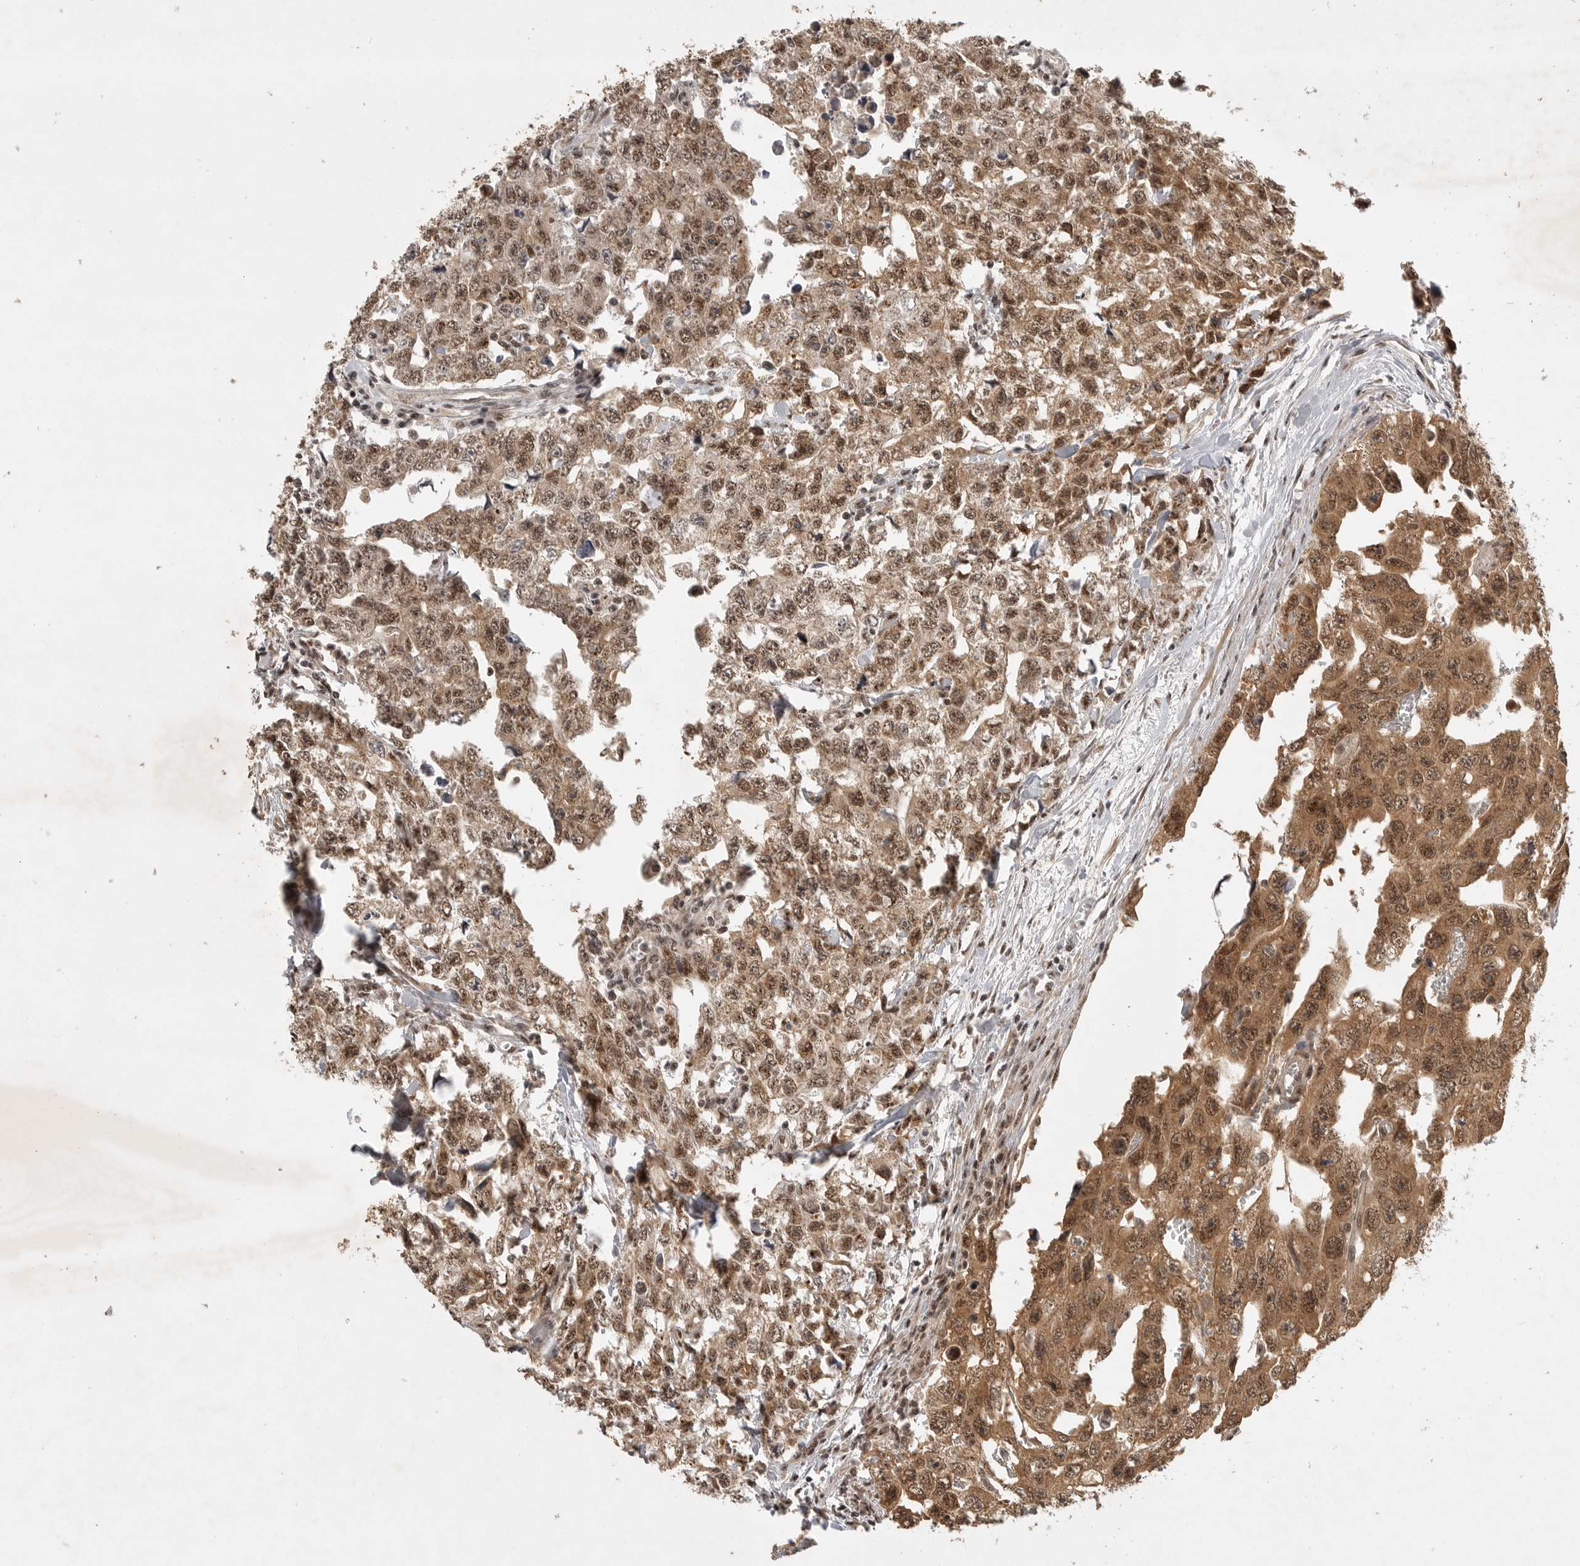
{"staining": {"intensity": "moderate", "quantity": ">75%", "location": "cytoplasmic/membranous,nuclear"}, "tissue": "testis cancer", "cell_type": "Tumor cells", "image_type": "cancer", "snomed": [{"axis": "morphology", "description": "Carcinoma, Embryonal, NOS"}, {"axis": "topography", "description": "Testis"}], "caption": "Immunohistochemistry (IHC) image of human testis cancer stained for a protein (brown), which exhibits medium levels of moderate cytoplasmic/membranous and nuclear expression in about >75% of tumor cells.", "gene": "POMP", "patient": {"sex": "male", "age": 28}}